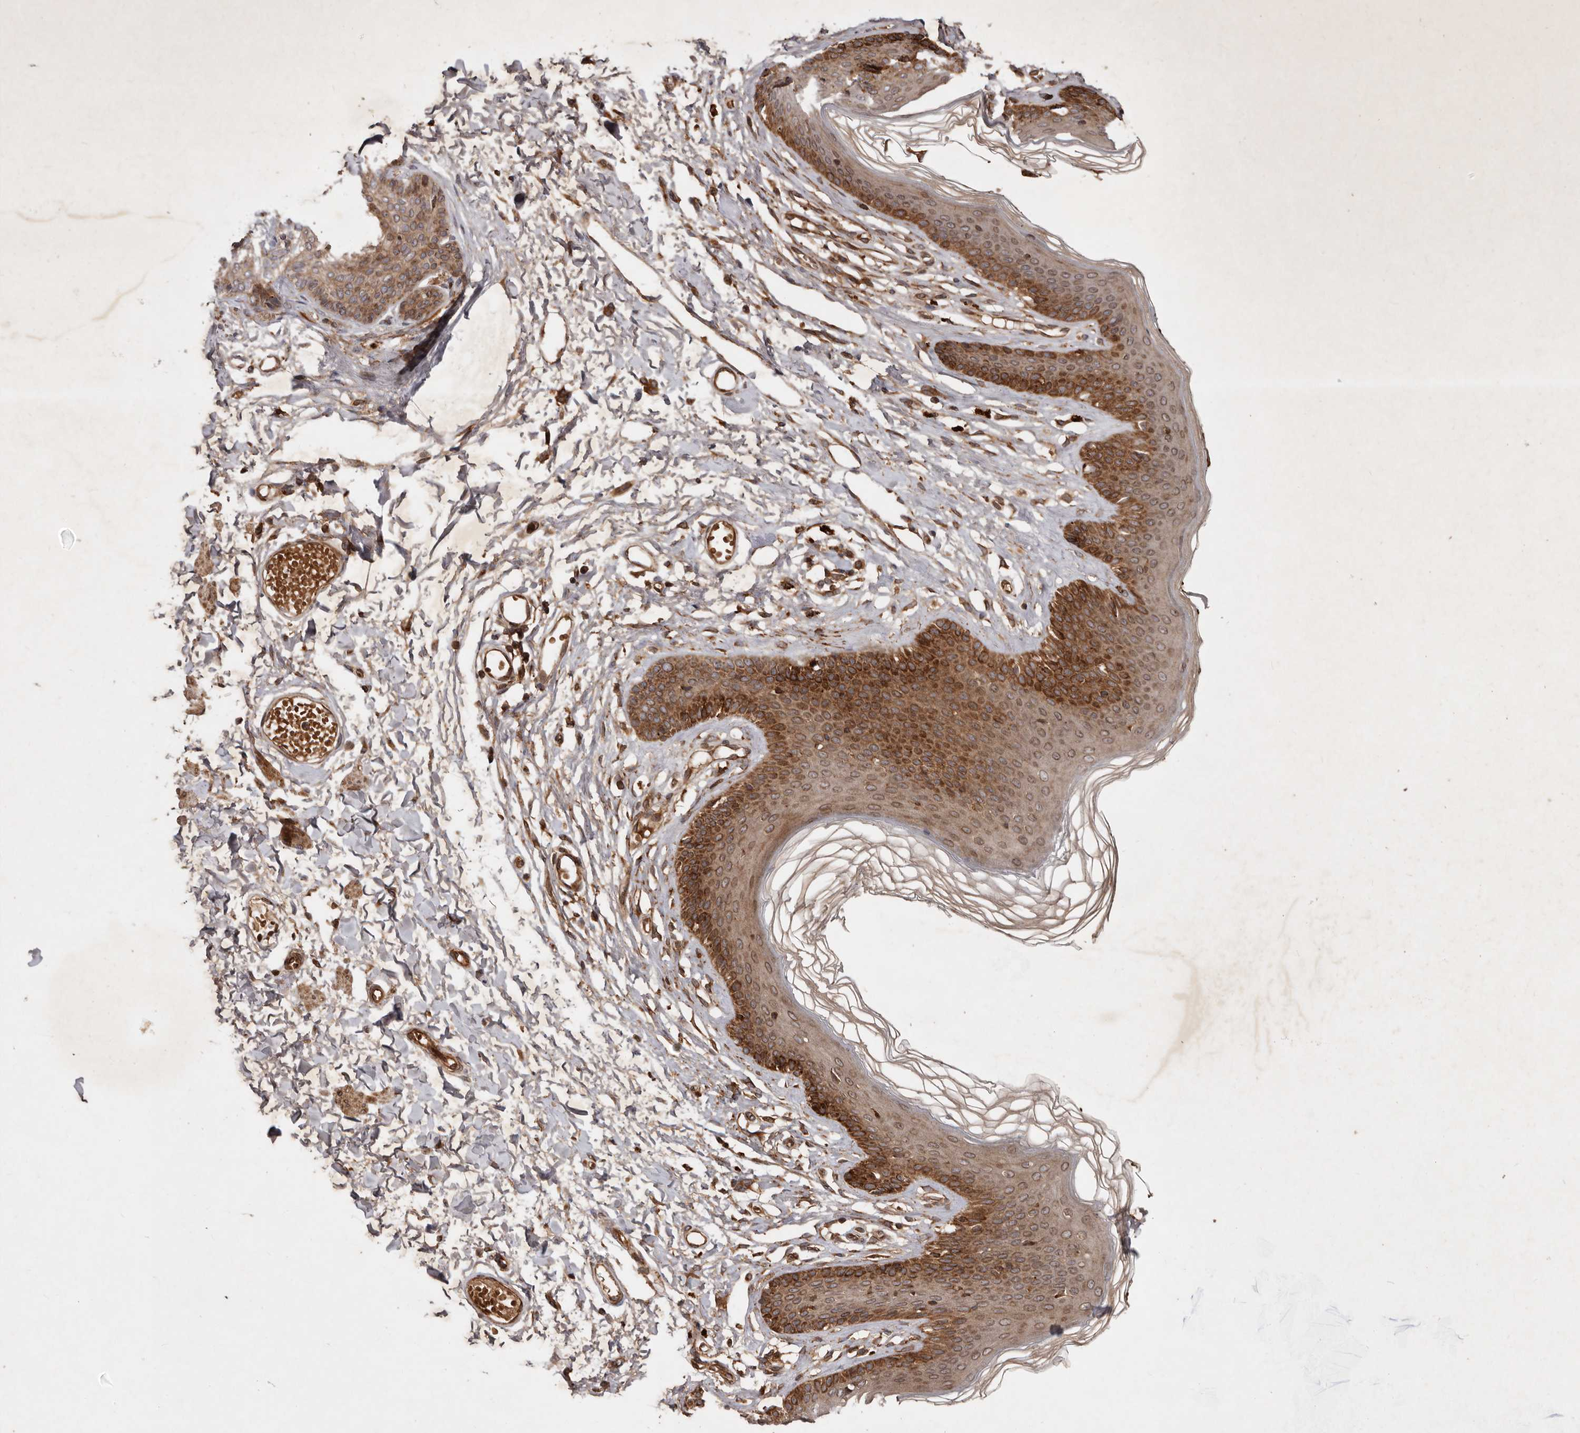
{"staining": {"intensity": "moderate", "quantity": "25%-75%", "location": "cytoplasmic/membranous,nuclear"}, "tissue": "skin", "cell_type": "Epidermal cells", "image_type": "normal", "snomed": [{"axis": "morphology", "description": "Normal tissue, NOS"}, {"axis": "morphology", "description": "Squamous cell carcinoma, NOS"}, {"axis": "topography", "description": "Vulva"}], "caption": "A micrograph showing moderate cytoplasmic/membranous,nuclear expression in about 25%-75% of epidermal cells in unremarkable skin, as visualized by brown immunohistochemical staining.", "gene": "STK36", "patient": {"sex": "female", "age": 85}}